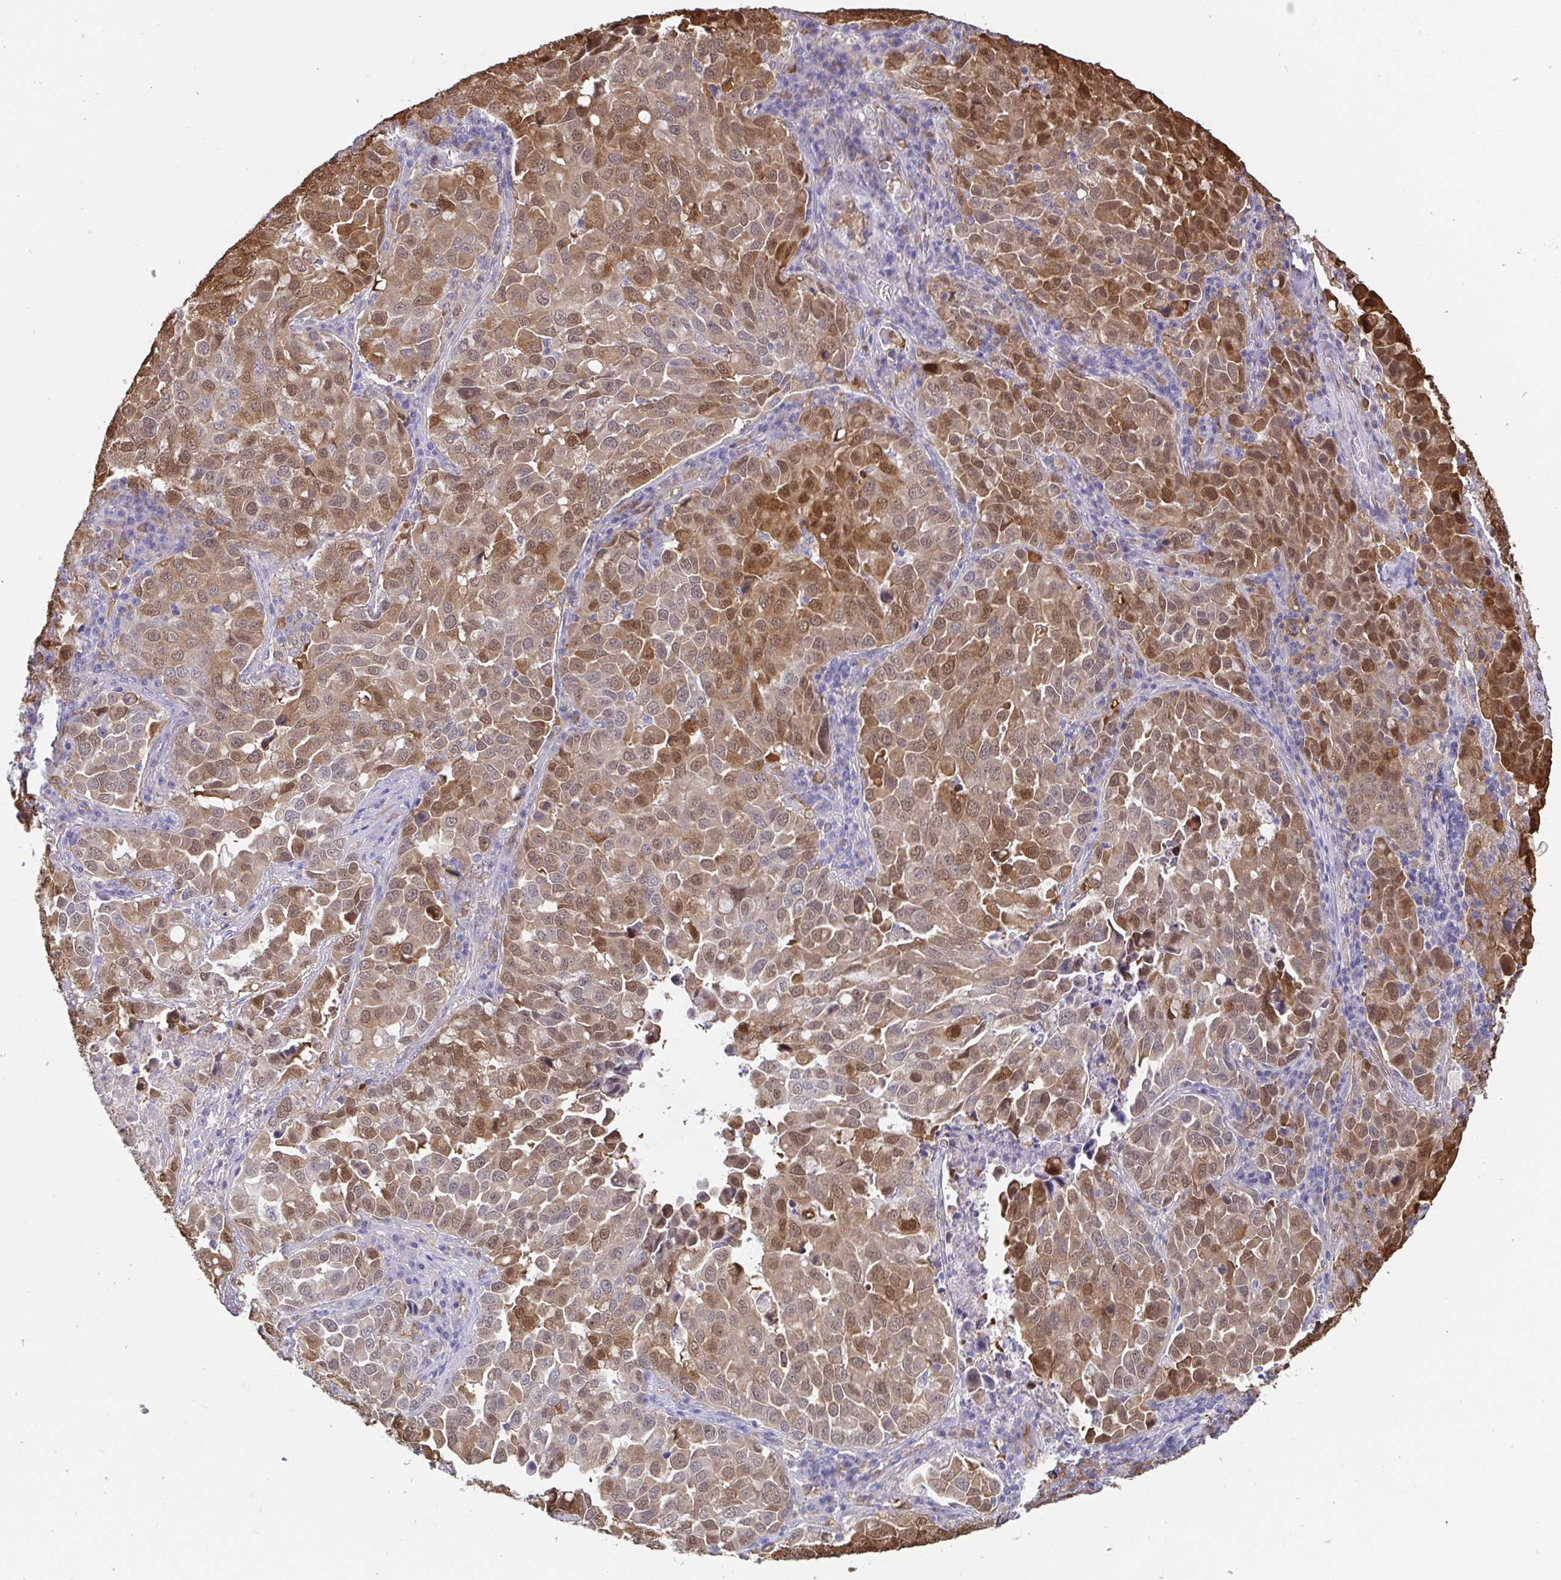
{"staining": {"intensity": "moderate", "quantity": ">75%", "location": "cytoplasmic/membranous,nuclear"}, "tissue": "lung cancer", "cell_type": "Tumor cells", "image_type": "cancer", "snomed": [{"axis": "morphology", "description": "Adenocarcinoma, NOS"}, {"axis": "morphology", "description": "Adenocarcinoma, metastatic, NOS"}, {"axis": "topography", "description": "Lymph node"}, {"axis": "topography", "description": "Lung"}], "caption": "Immunohistochemical staining of human lung cancer (adenocarcinoma) shows medium levels of moderate cytoplasmic/membranous and nuclear staining in approximately >75% of tumor cells.", "gene": "IDH1", "patient": {"sex": "female", "age": 65}}